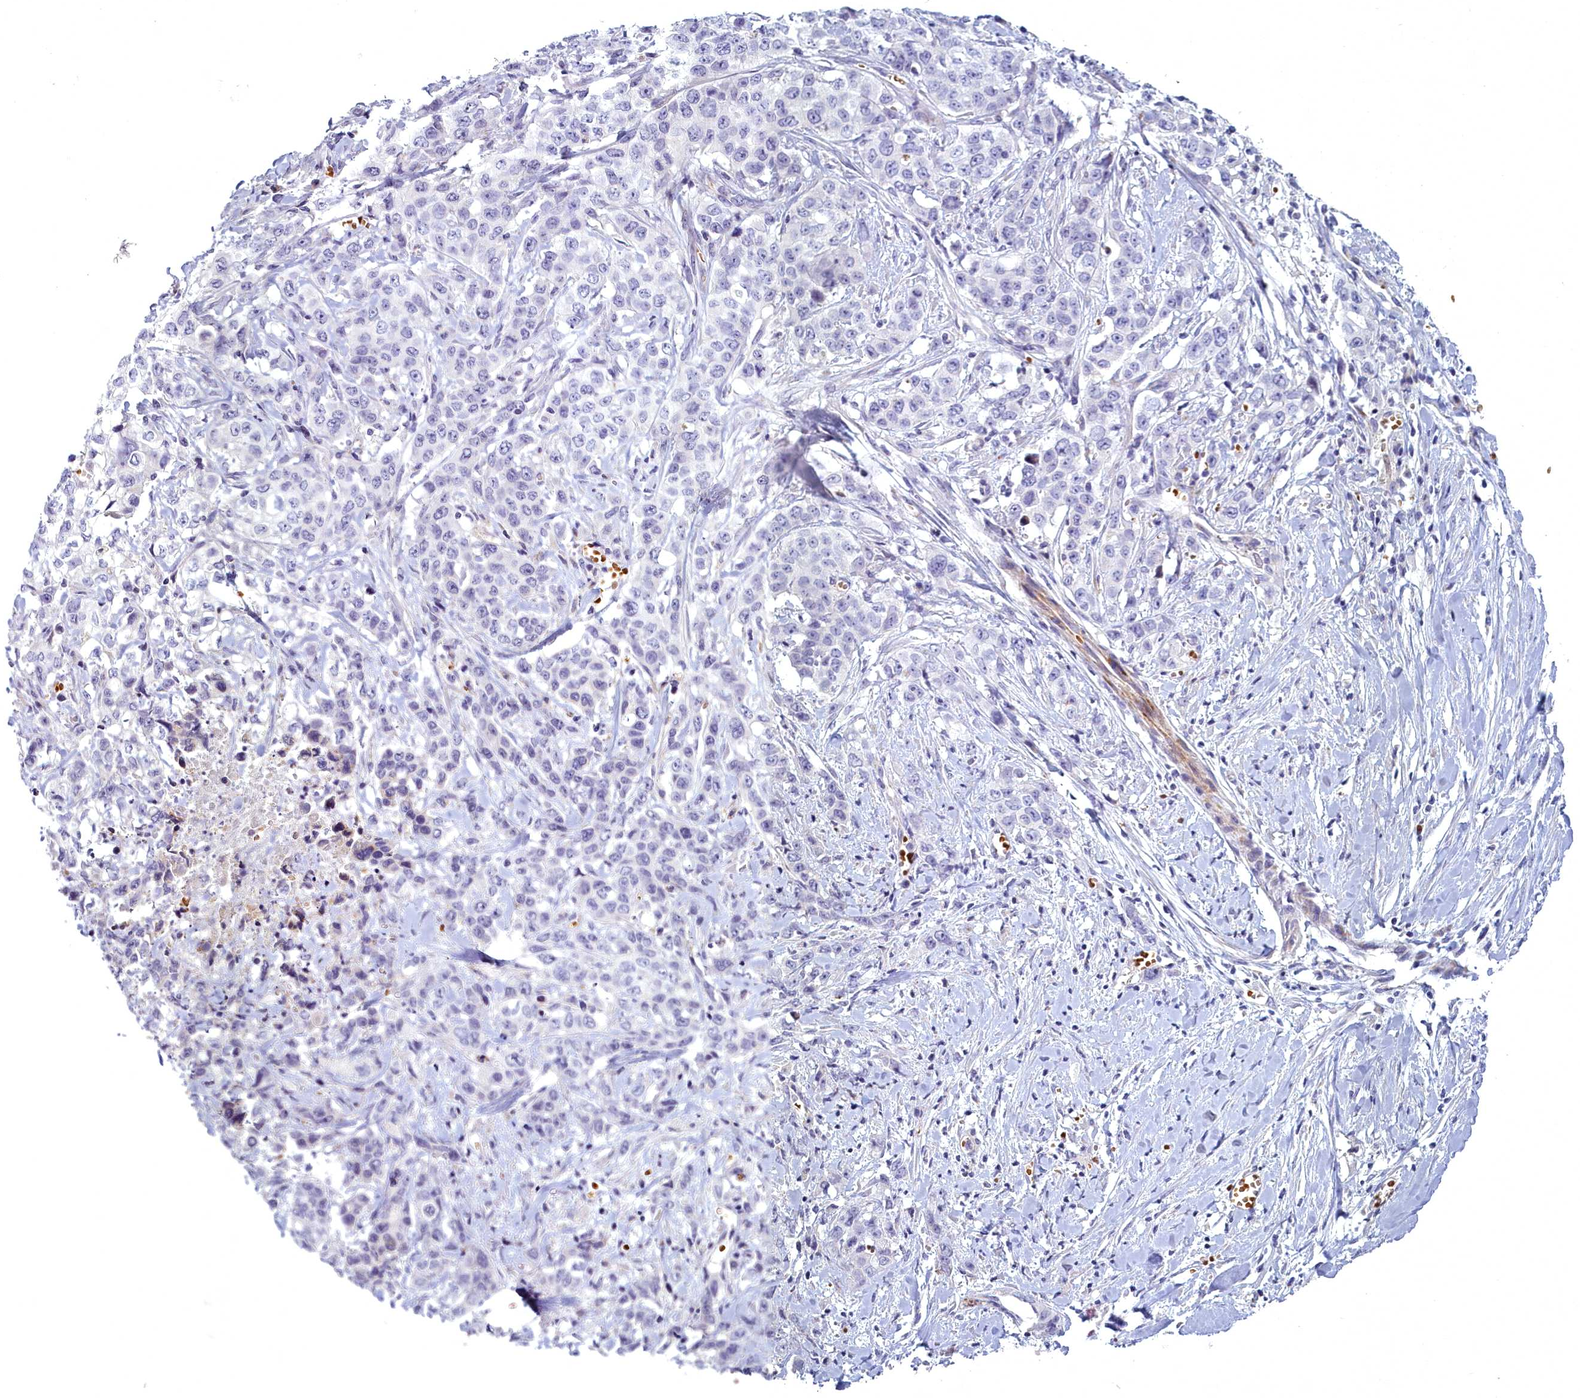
{"staining": {"intensity": "negative", "quantity": "none", "location": "none"}, "tissue": "stomach cancer", "cell_type": "Tumor cells", "image_type": "cancer", "snomed": [{"axis": "morphology", "description": "Adenocarcinoma, NOS"}, {"axis": "topography", "description": "Stomach, upper"}], "caption": "IHC of stomach cancer (adenocarcinoma) displays no positivity in tumor cells.", "gene": "ARL15", "patient": {"sex": "male", "age": 62}}